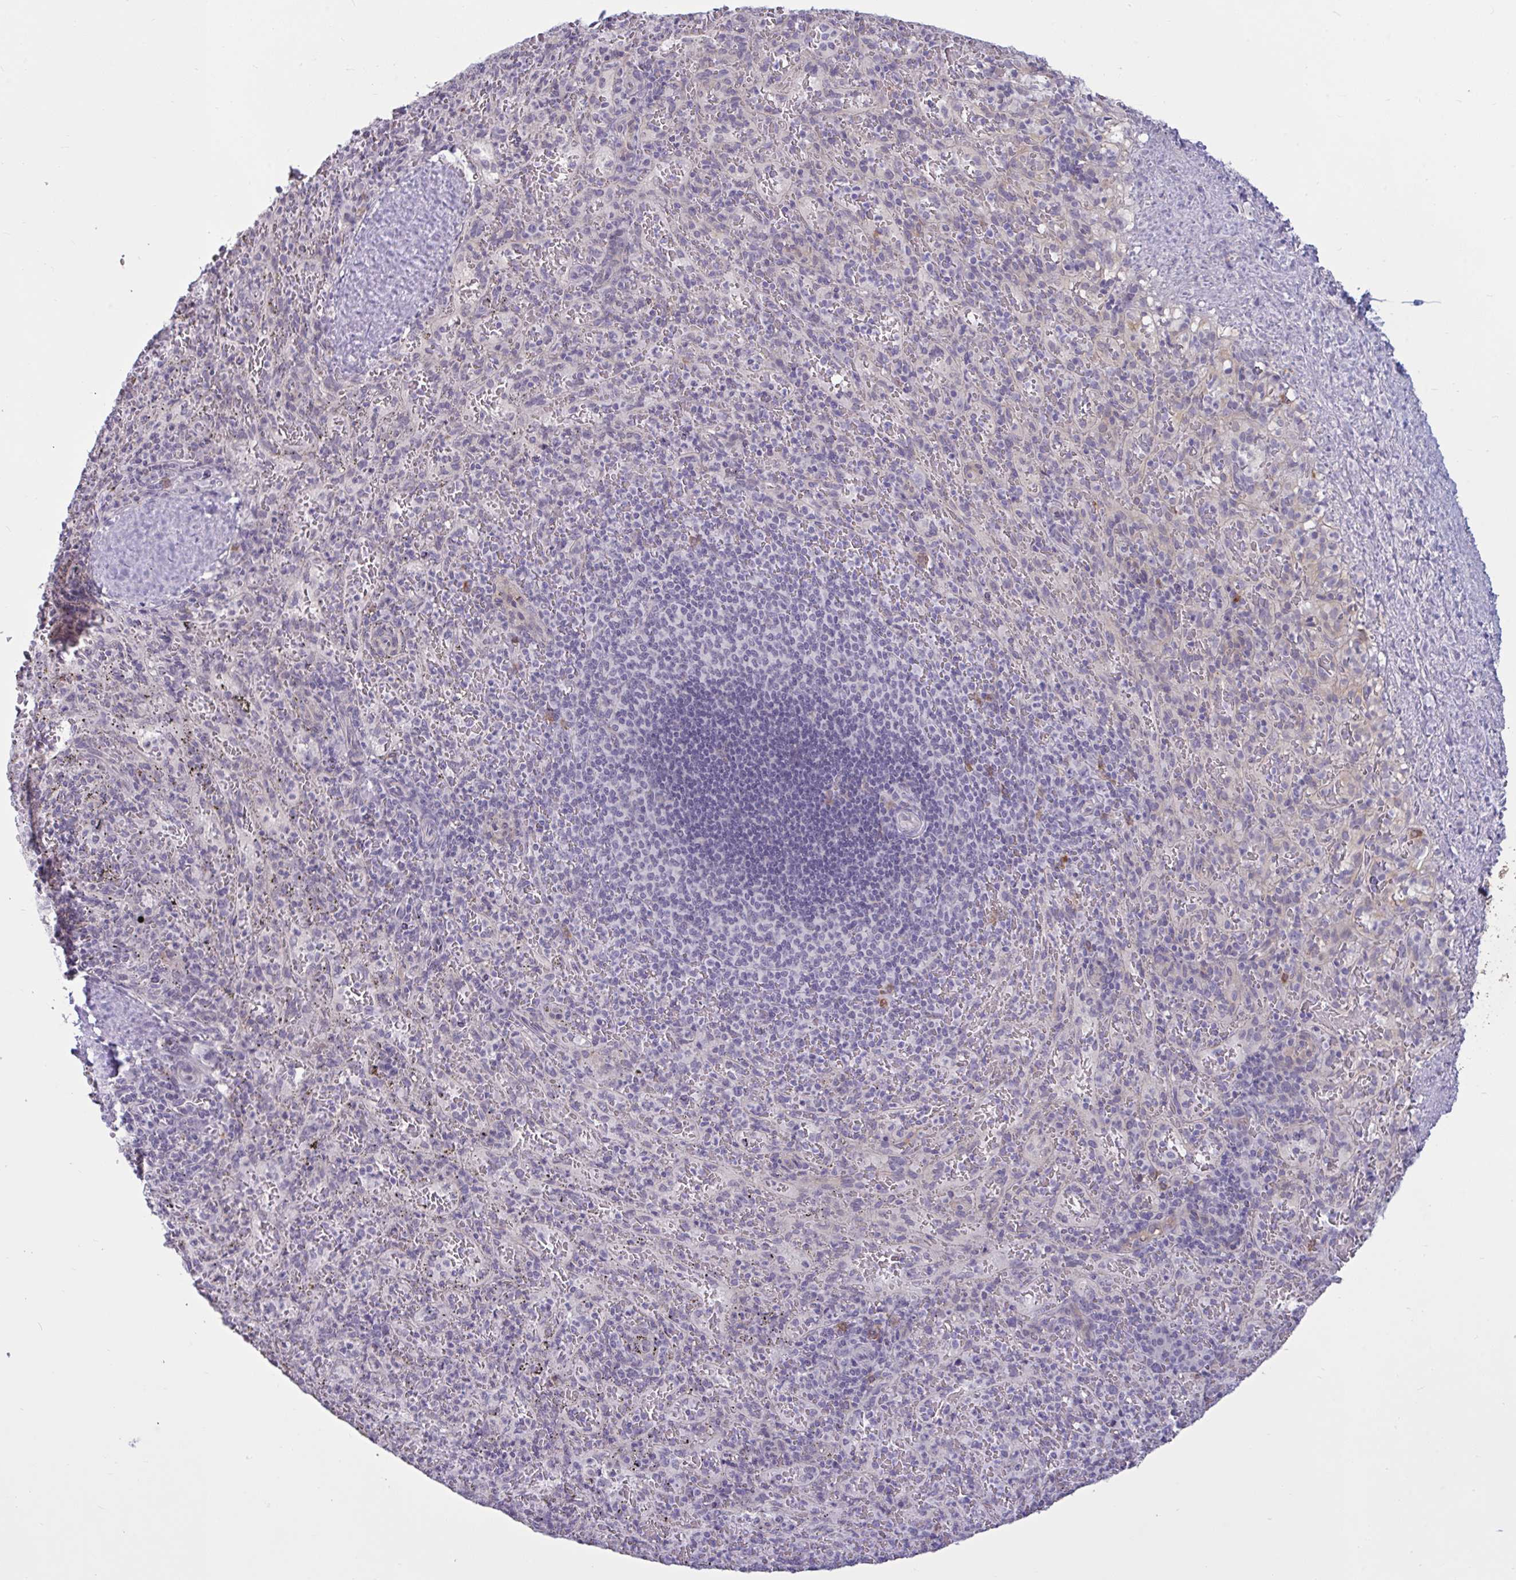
{"staining": {"intensity": "negative", "quantity": "none", "location": "none"}, "tissue": "spleen", "cell_type": "Cells in red pulp", "image_type": "normal", "snomed": [{"axis": "morphology", "description": "Normal tissue, NOS"}, {"axis": "topography", "description": "Spleen"}], "caption": "Cells in red pulp show no significant protein staining in unremarkable spleen.", "gene": "TBC1D4", "patient": {"sex": "male", "age": 57}}